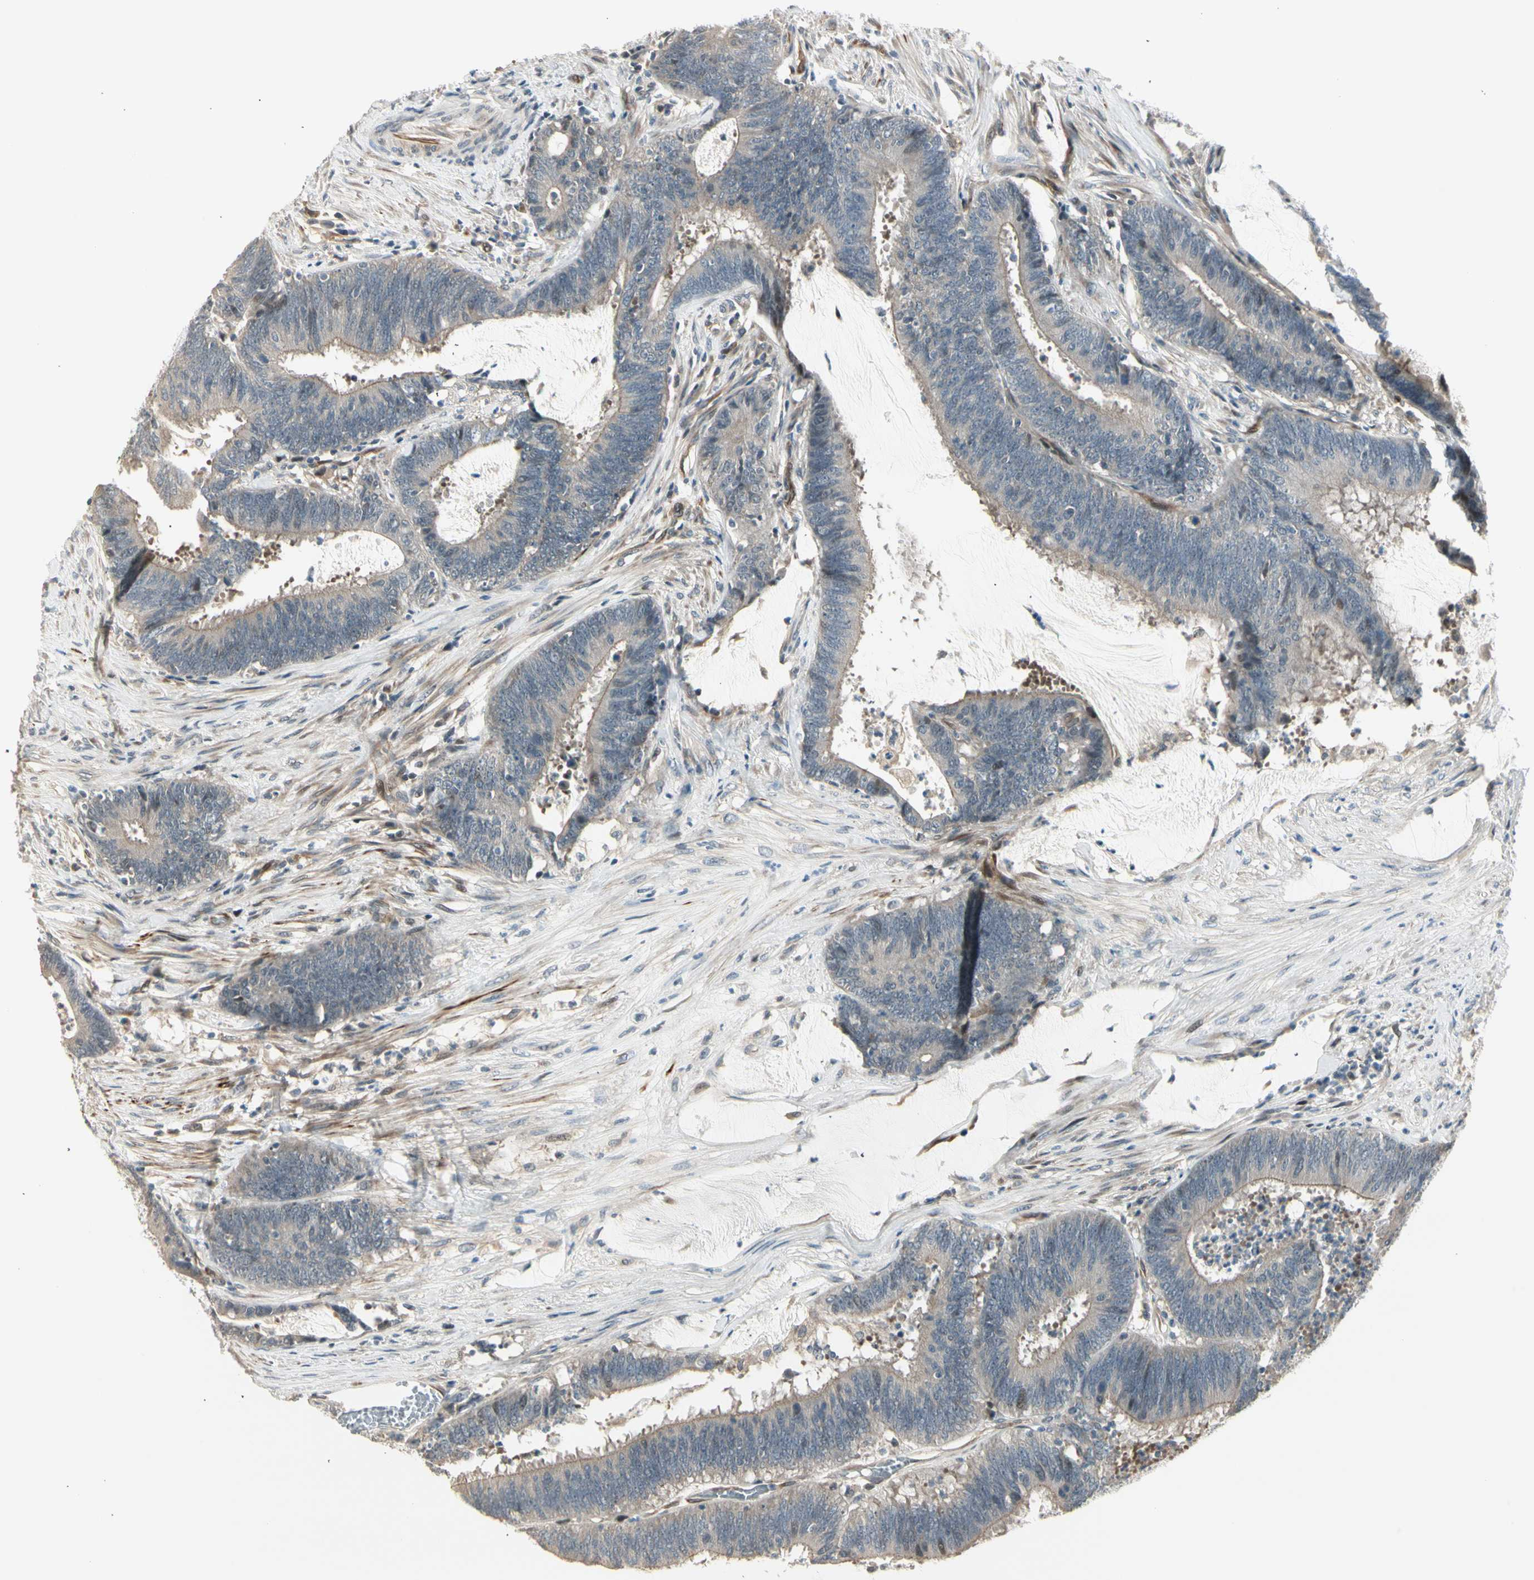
{"staining": {"intensity": "weak", "quantity": ">75%", "location": "cytoplasmic/membranous"}, "tissue": "colorectal cancer", "cell_type": "Tumor cells", "image_type": "cancer", "snomed": [{"axis": "morphology", "description": "Adenocarcinoma, NOS"}, {"axis": "topography", "description": "Rectum"}], "caption": "This photomicrograph exhibits immunohistochemistry (IHC) staining of colorectal cancer, with low weak cytoplasmic/membranous positivity in approximately >75% of tumor cells.", "gene": "SVBP", "patient": {"sex": "female", "age": 66}}